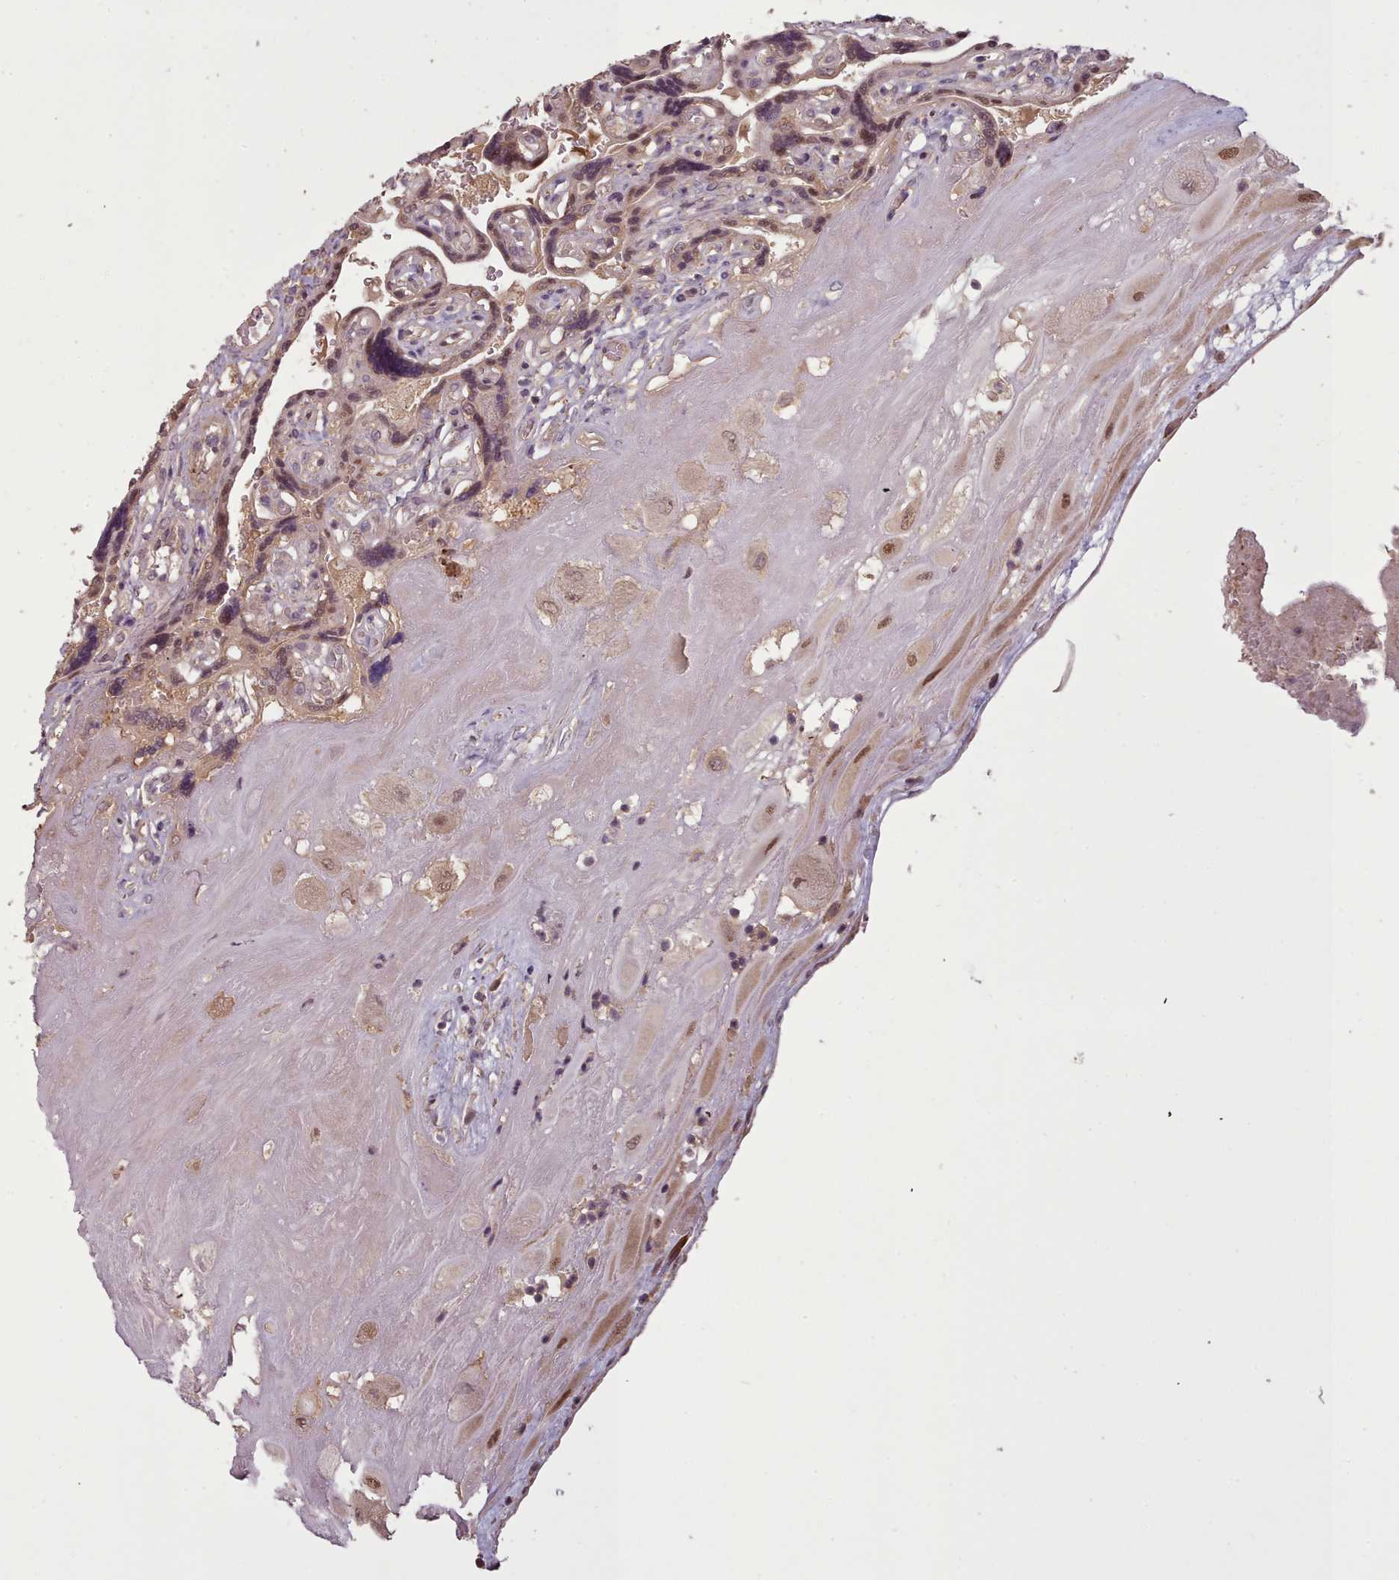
{"staining": {"intensity": "moderate", "quantity": ">75%", "location": "cytoplasmic/membranous,nuclear"}, "tissue": "placenta", "cell_type": "Decidual cells", "image_type": "normal", "snomed": [{"axis": "morphology", "description": "Normal tissue, NOS"}, {"axis": "topography", "description": "Placenta"}], "caption": "Immunohistochemical staining of normal human placenta demonstrates medium levels of moderate cytoplasmic/membranous,nuclear staining in about >75% of decidual cells.", "gene": "CDC6", "patient": {"sex": "female", "age": 32}}